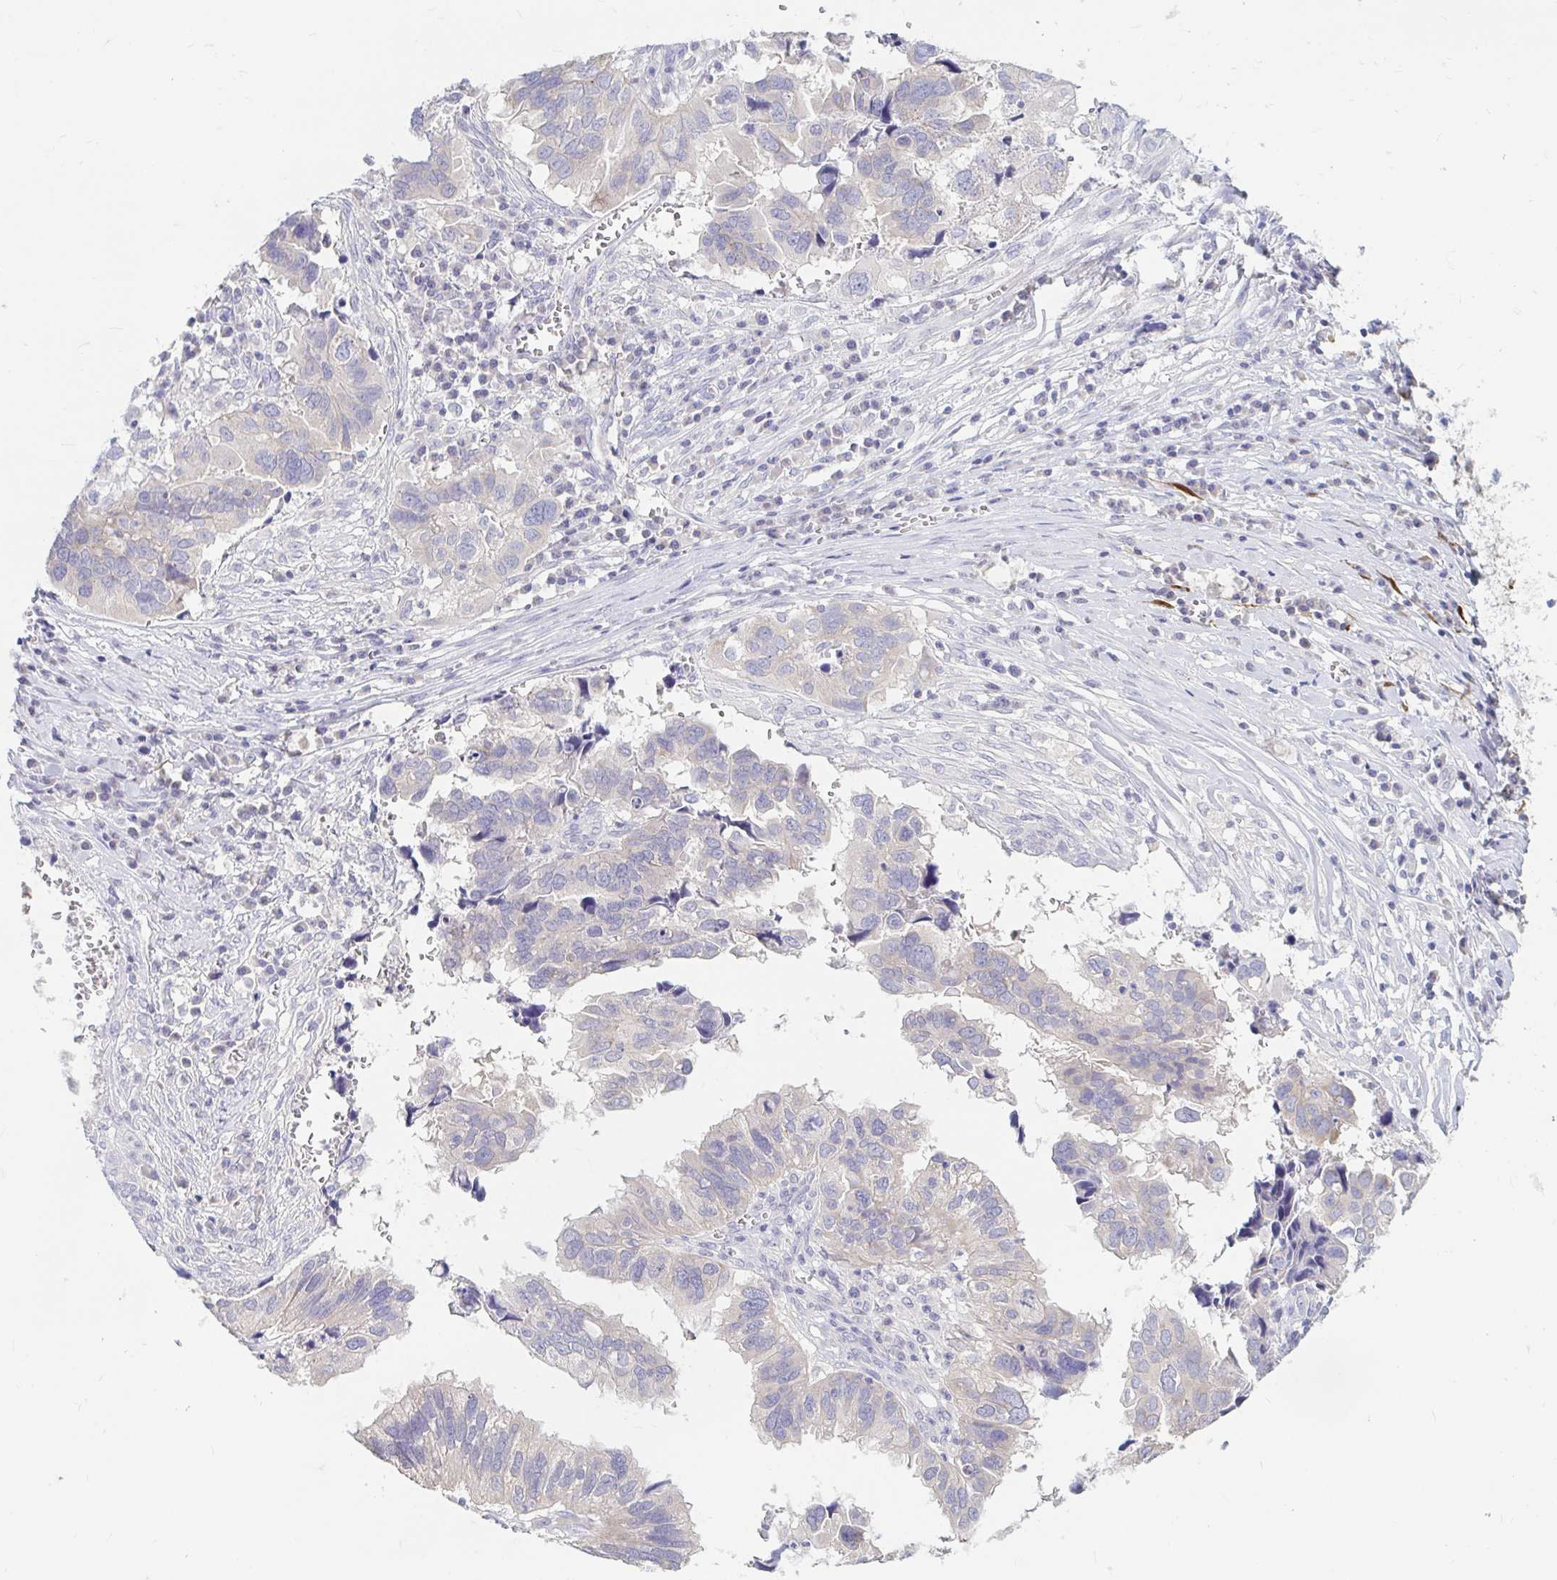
{"staining": {"intensity": "negative", "quantity": "none", "location": "none"}, "tissue": "ovarian cancer", "cell_type": "Tumor cells", "image_type": "cancer", "snomed": [{"axis": "morphology", "description": "Cystadenocarcinoma, serous, NOS"}, {"axis": "topography", "description": "Ovary"}], "caption": "This is an immunohistochemistry (IHC) image of human ovarian cancer. There is no positivity in tumor cells.", "gene": "ADH1A", "patient": {"sex": "female", "age": 79}}